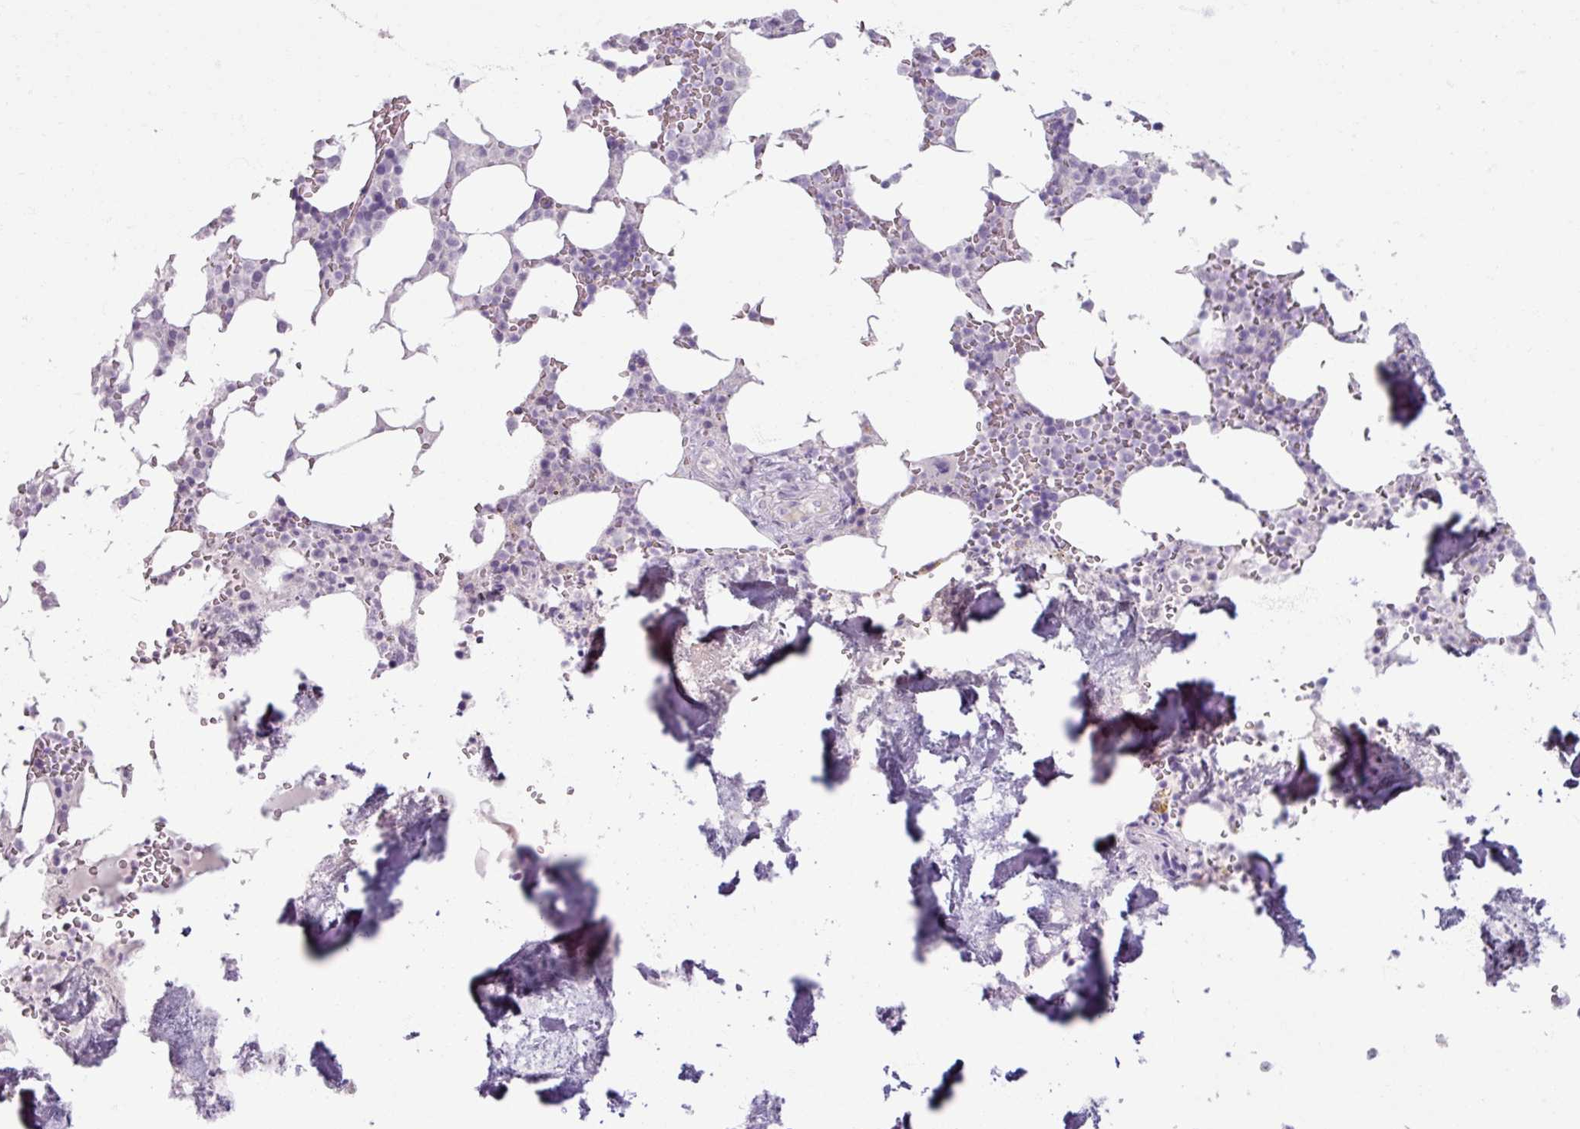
{"staining": {"intensity": "negative", "quantity": "none", "location": "none"}, "tissue": "bone marrow", "cell_type": "Hematopoietic cells", "image_type": "normal", "snomed": [{"axis": "morphology", "description": "Normal tissue, NOS"}, {"axis": "topography", "description": "Bone marrow"}], "caption": "Benign bone marrow was stained to show a protein in brown. There is no significant positivity in hematopoietic cells. (DAB immunohistochemistry (IHC), high magnification).", "gene": "SLC27A5", "patient": {"sex": "male", "age": 64}}